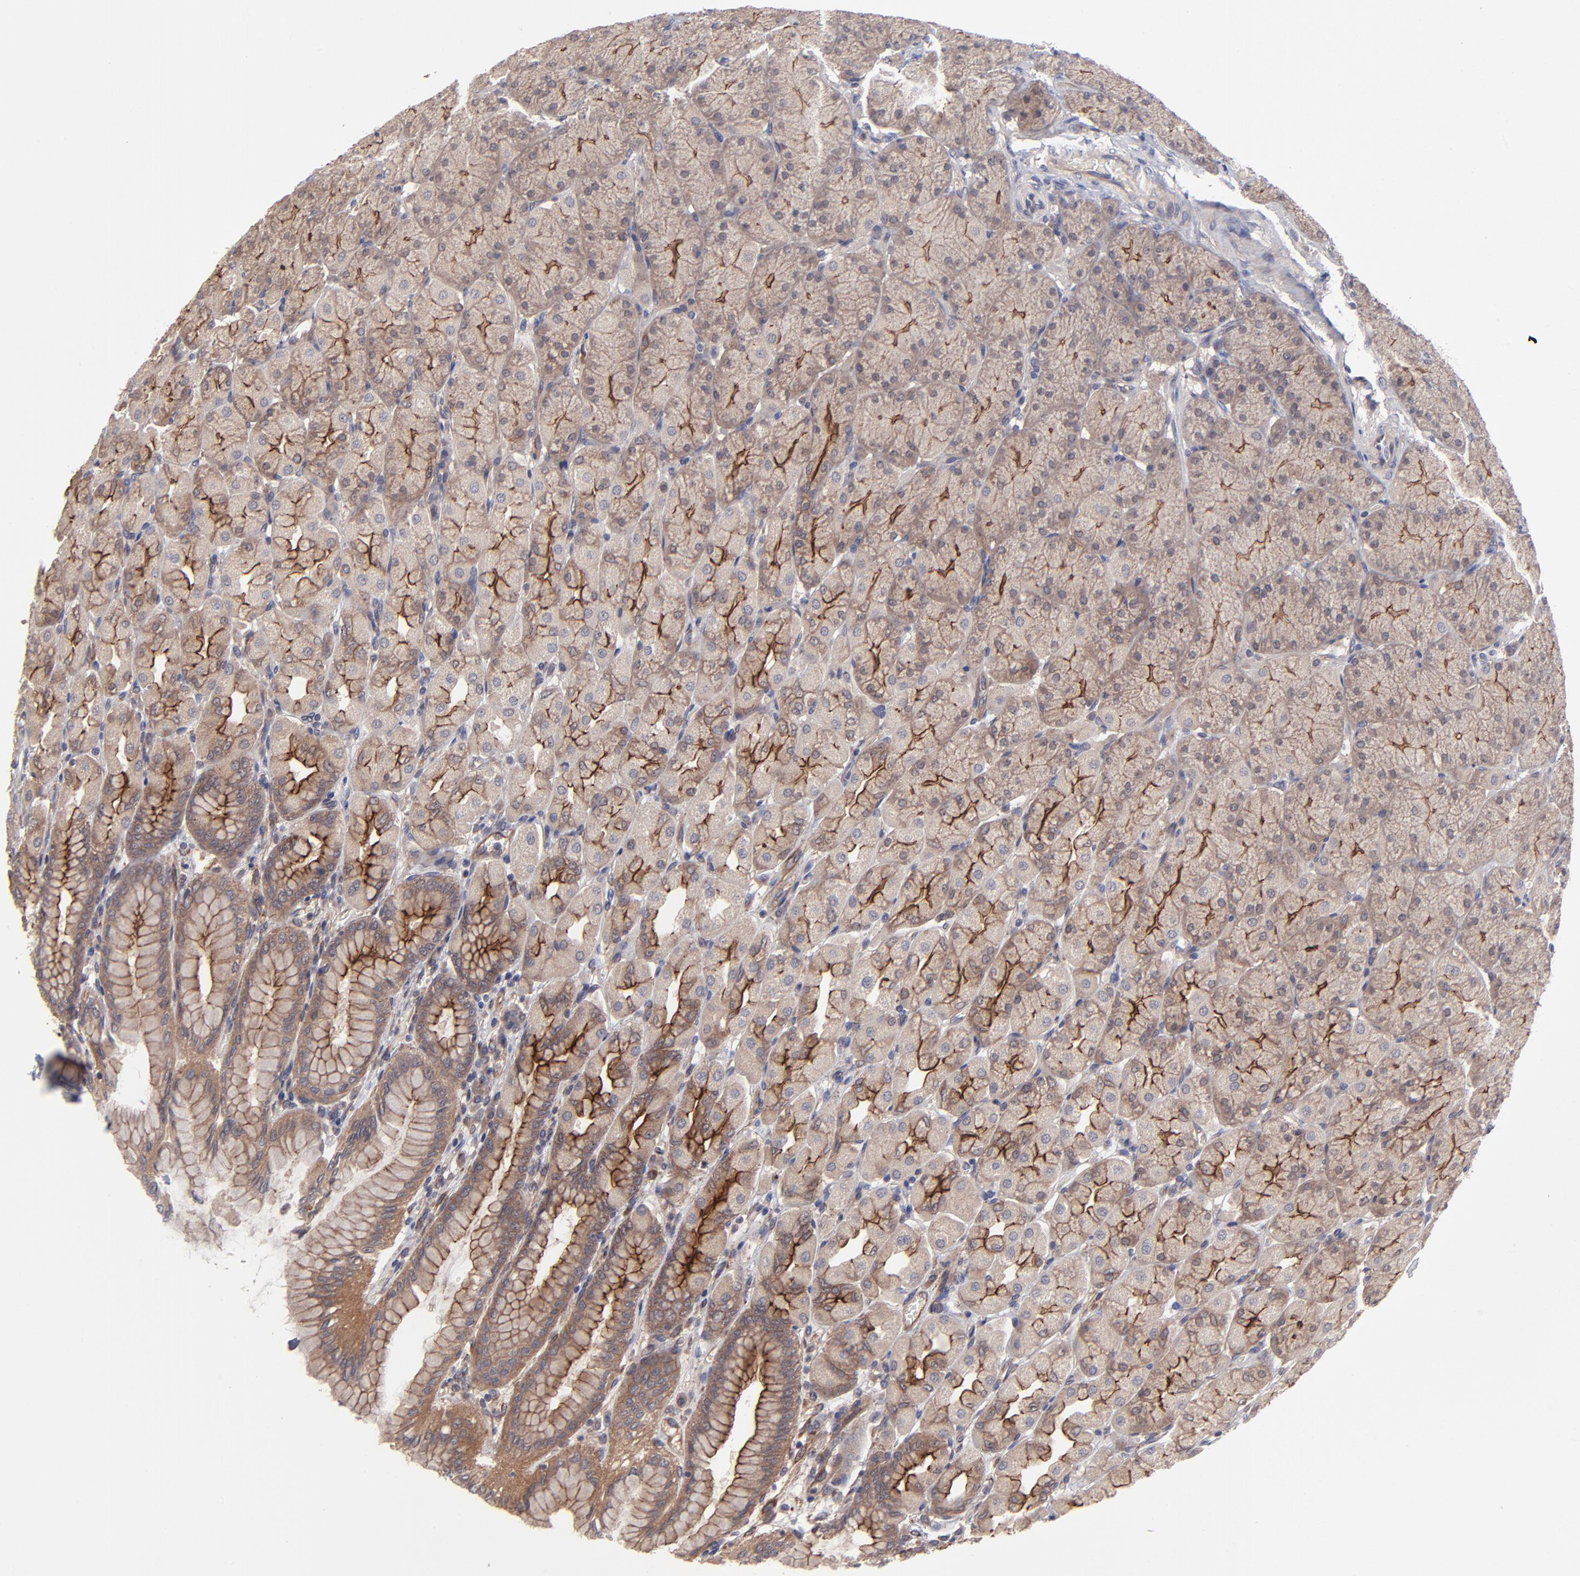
{"staining": {"intensity": "moderate", "quantity": ">75%", "location": "cytoplasmic/membranous"}, "tissue": "stomach", "cell_type": "Glandular cells", "image_type": "normal", "snomed": [{"axis": "morphology", "description": "Normal tissue, NOS"}, {"axis": "topography", "description": "Stomach, upper"}], "caption": "A histopathology image showing moderate cytoplasmic/membranous expression in approximately >75% of glandular cells in unremarkable stomach, as visualized by brown immunohistochemical staining.", "gene": "ZNF780A", "patient": {"sex": "female", "age": 56}}